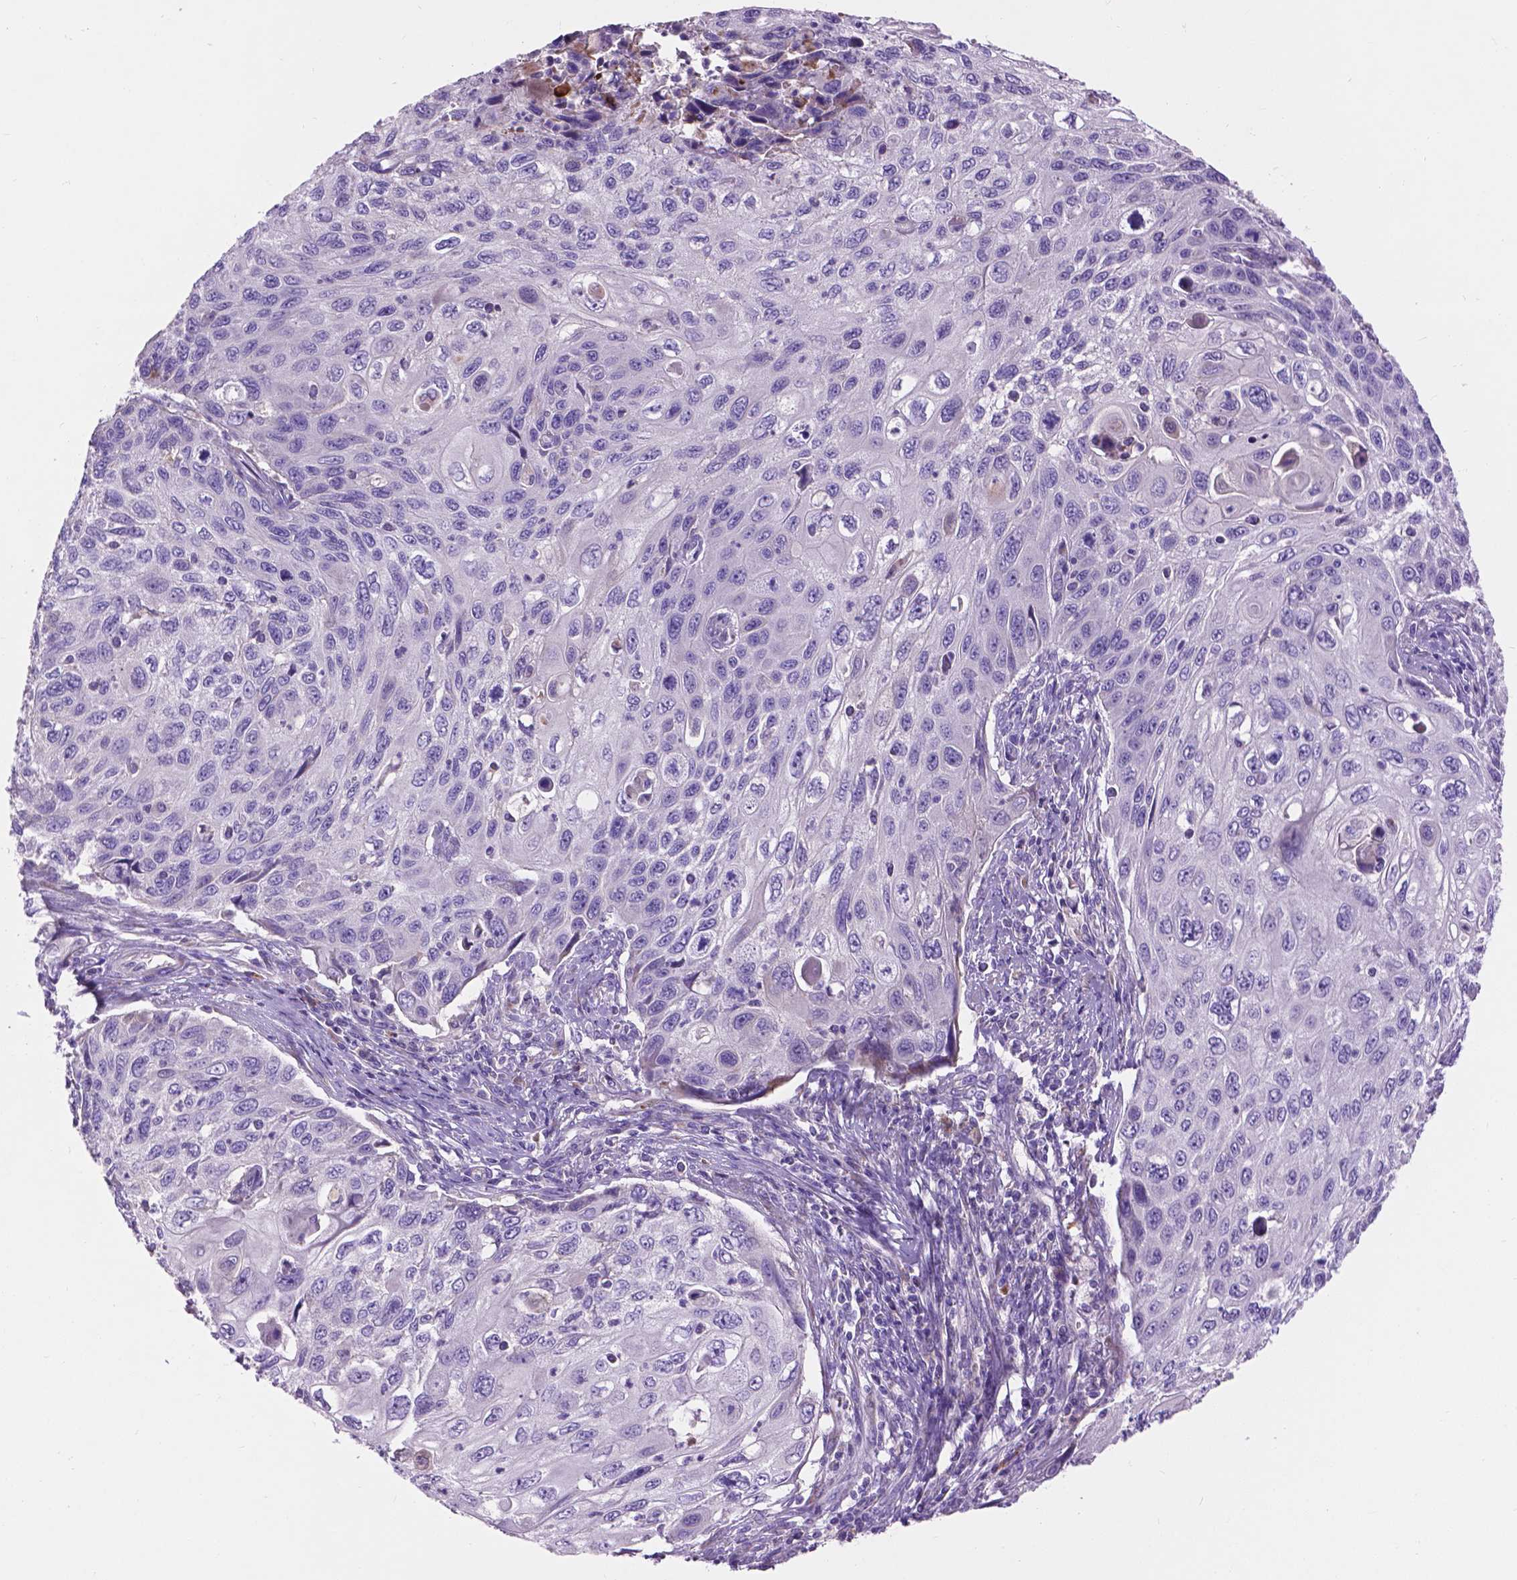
{"staining": {"intensity": "negative", "quantity": "none", "location": "none"}, "tissue": "cervical cancer", "cell_type": "Tumor cells", "image_type": "cancer", "snomed": [{"axis": "morphology", "description": "Squamous cell carcinoma, NOS"}, {"axis": "topography", "description": "Cervix"}], "caption": "Protein analysis of squamous cell carcinoma (cervical) exhibits no significant positivity in tumor cells.", "gene": "NOXO1", "patient": {"sex": "female", "age": 70}}